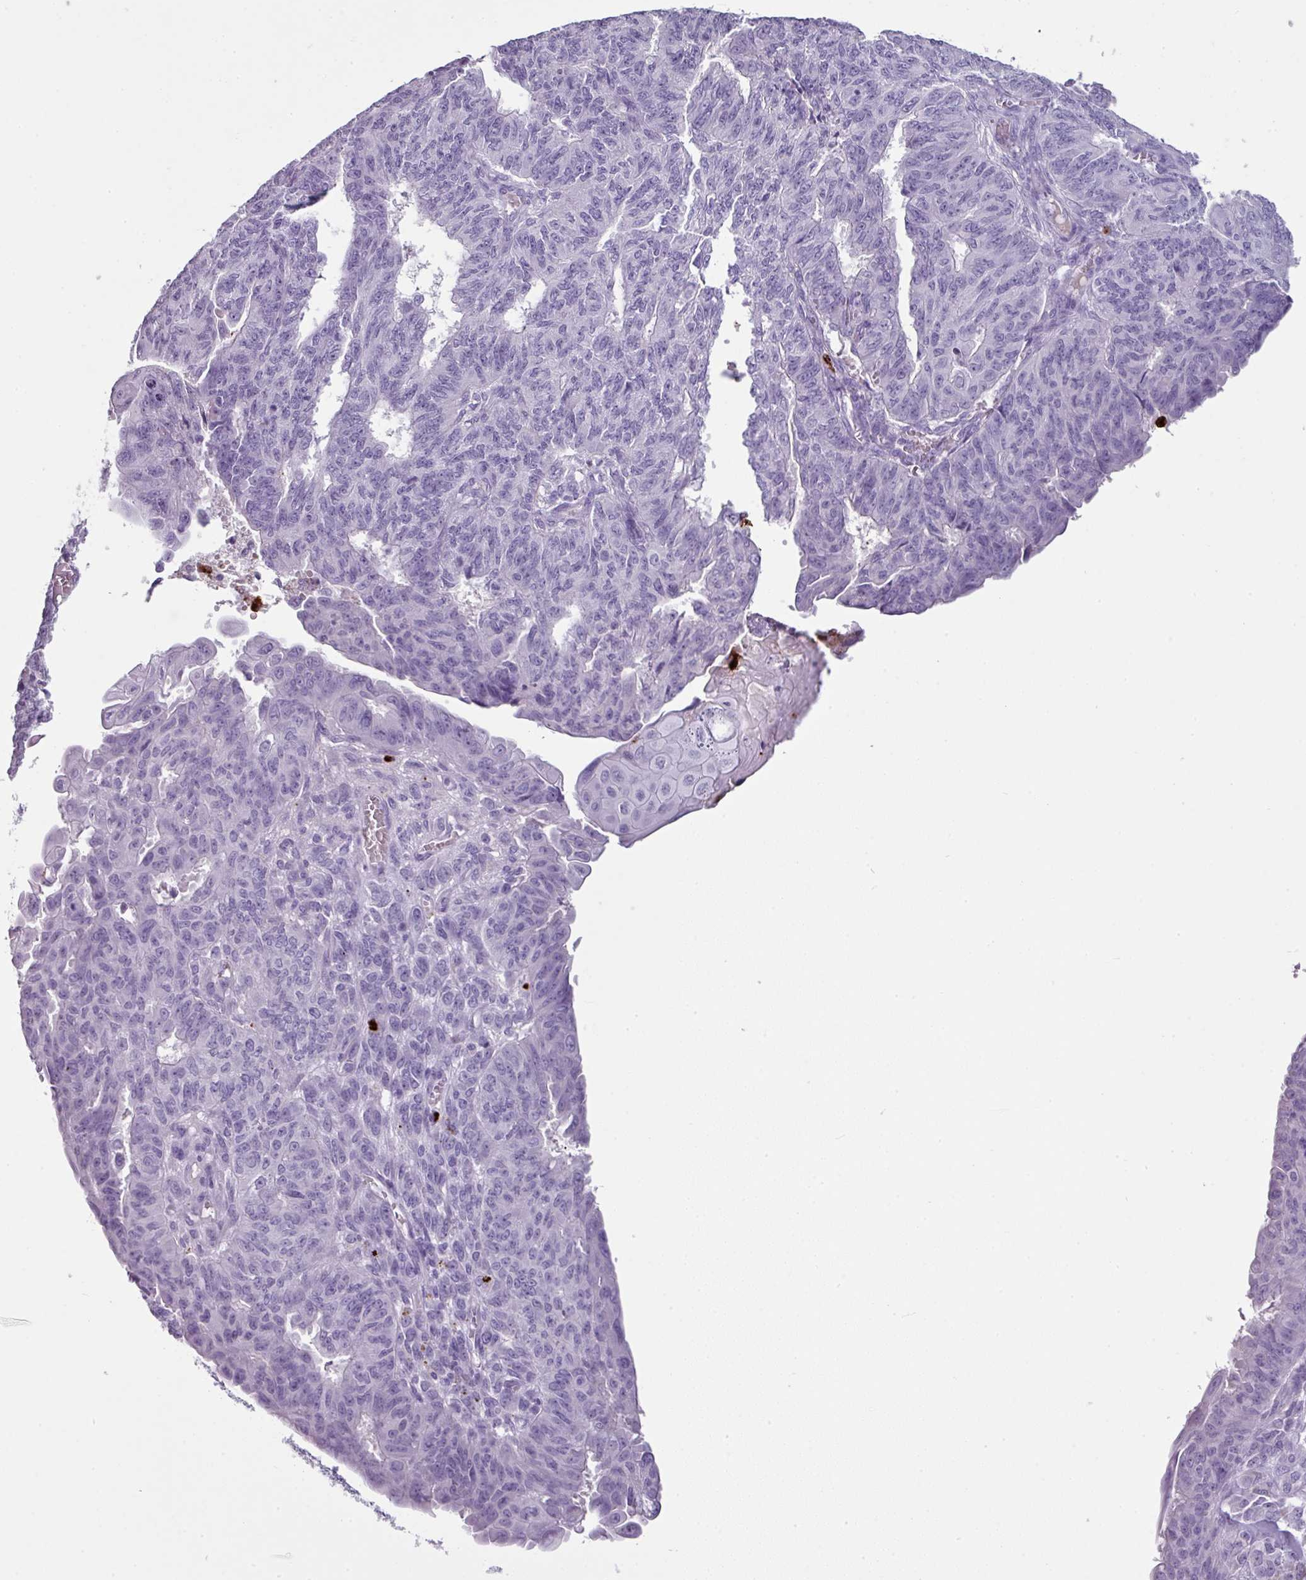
{"staining": {"intensity": "negative", "quantity": "none", "location": "none"}, "tissue": "endometrial cancer", "cell_type": "Tumor cells", "image_type": "cancer", "snomed": [{"axis": "morphology", "description": "Adenocarcinoma, NOS"}, {"axis": "topography", "description": "Endometrium"}], "caption": "An immunohistochemistry micrograph of endometrial cancer is shown. There is no staining in tumor cells of endometrial cancer.", "gene": "CTSG", "patient": {"sex": "female", "age": 32}}